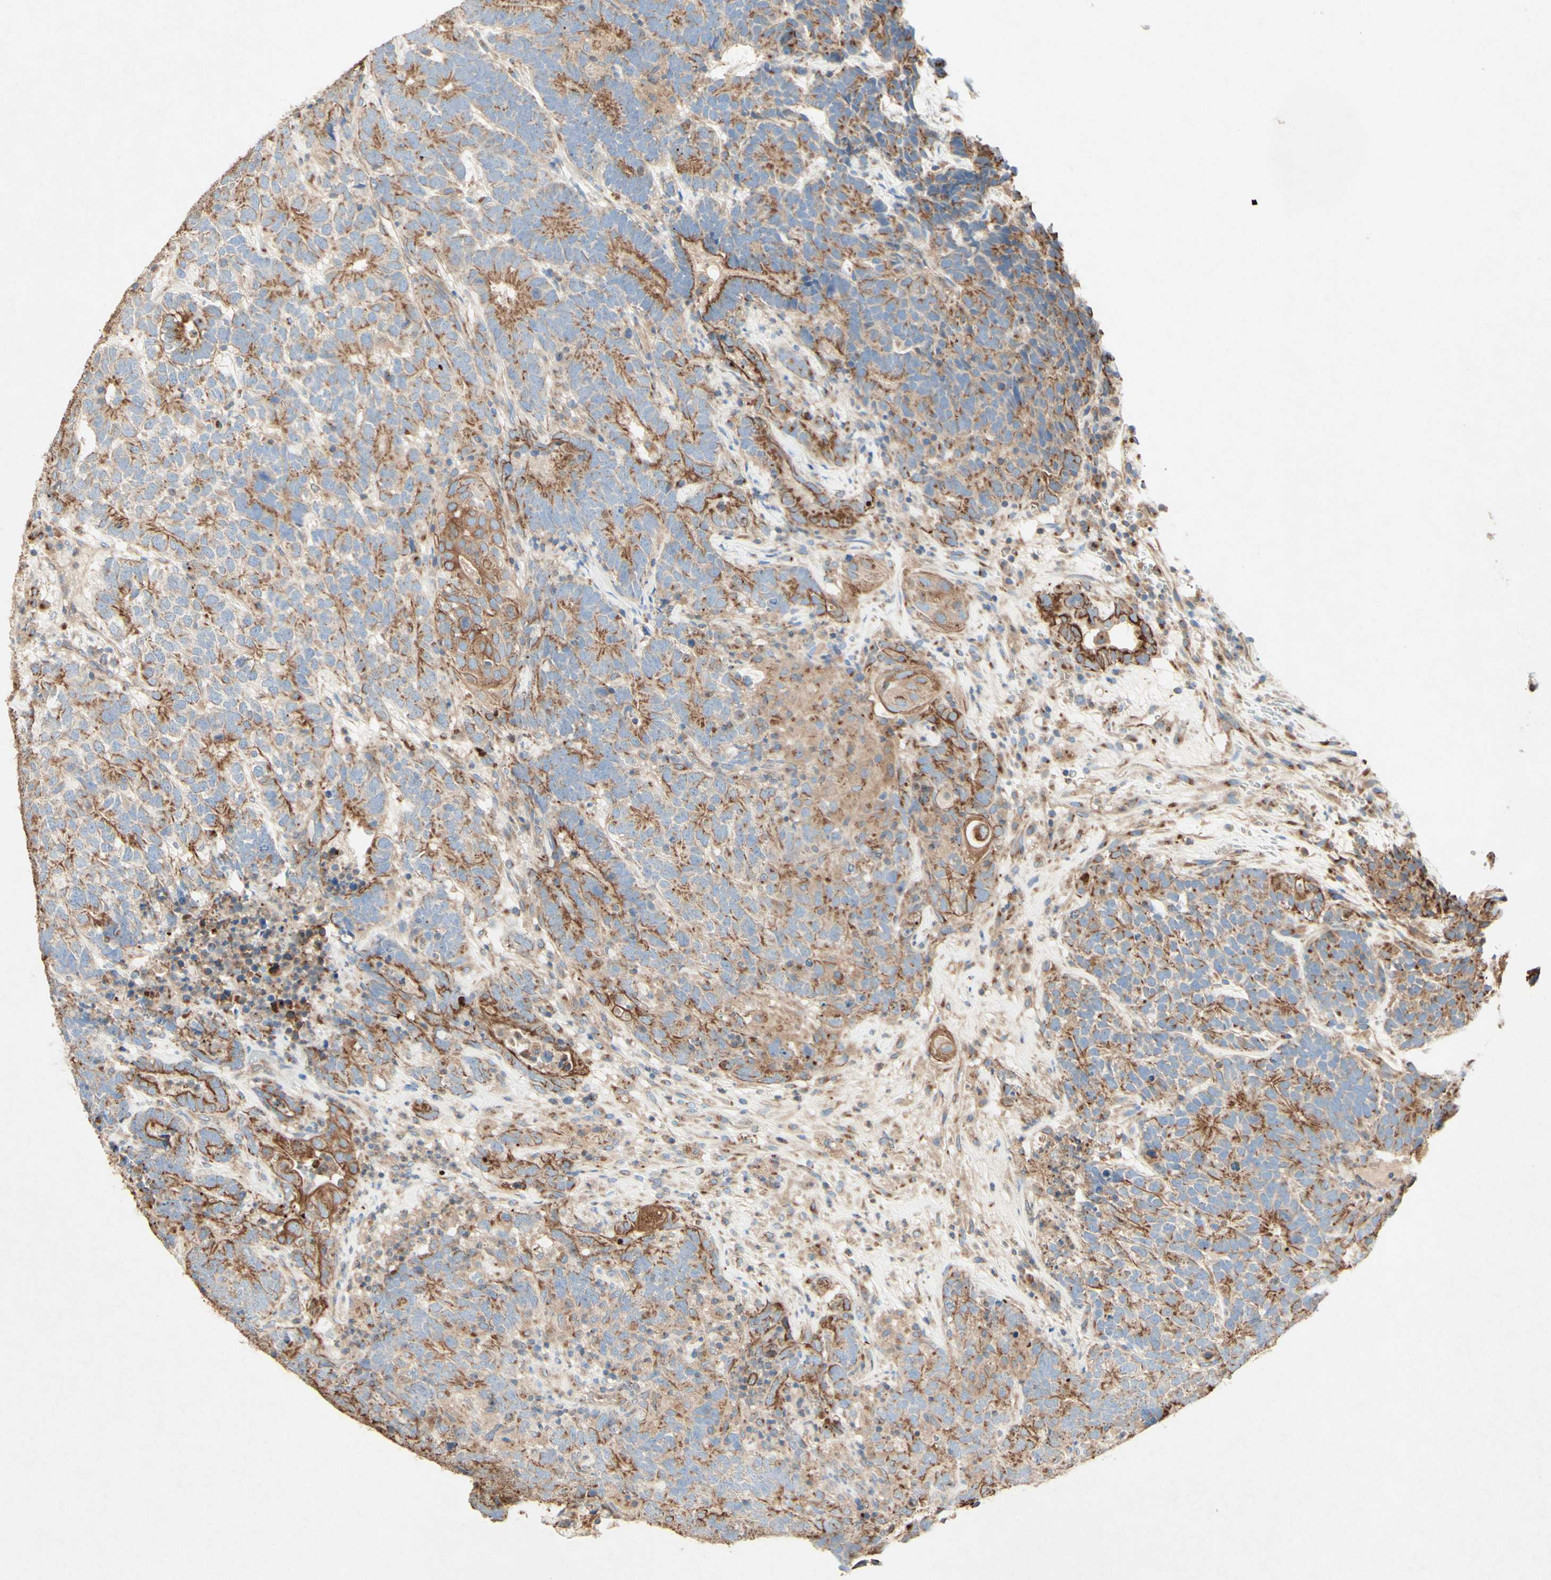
{"staining": {"intensity": "weak", "quantity": "25%-75%", "location": "cytoplasmic/membranous"}, "tissue": "testis cancer", "cell_type": "Tumor cells", "image_type": "cancer", "snomed": [{"axis": "morphology", "description": "Carcinoma, Embryonal, NOS"}, {"axis": "topography", "description": "Testis"}], "caption": "Embryonal carcinoma (testis) stained for a protein (brown) shows weak cytoplasmic/membranous positive expression in about 25%-75% of tumor cells.", "gene": "MTM1", "patient": {"sex": "male", "age": 26}}